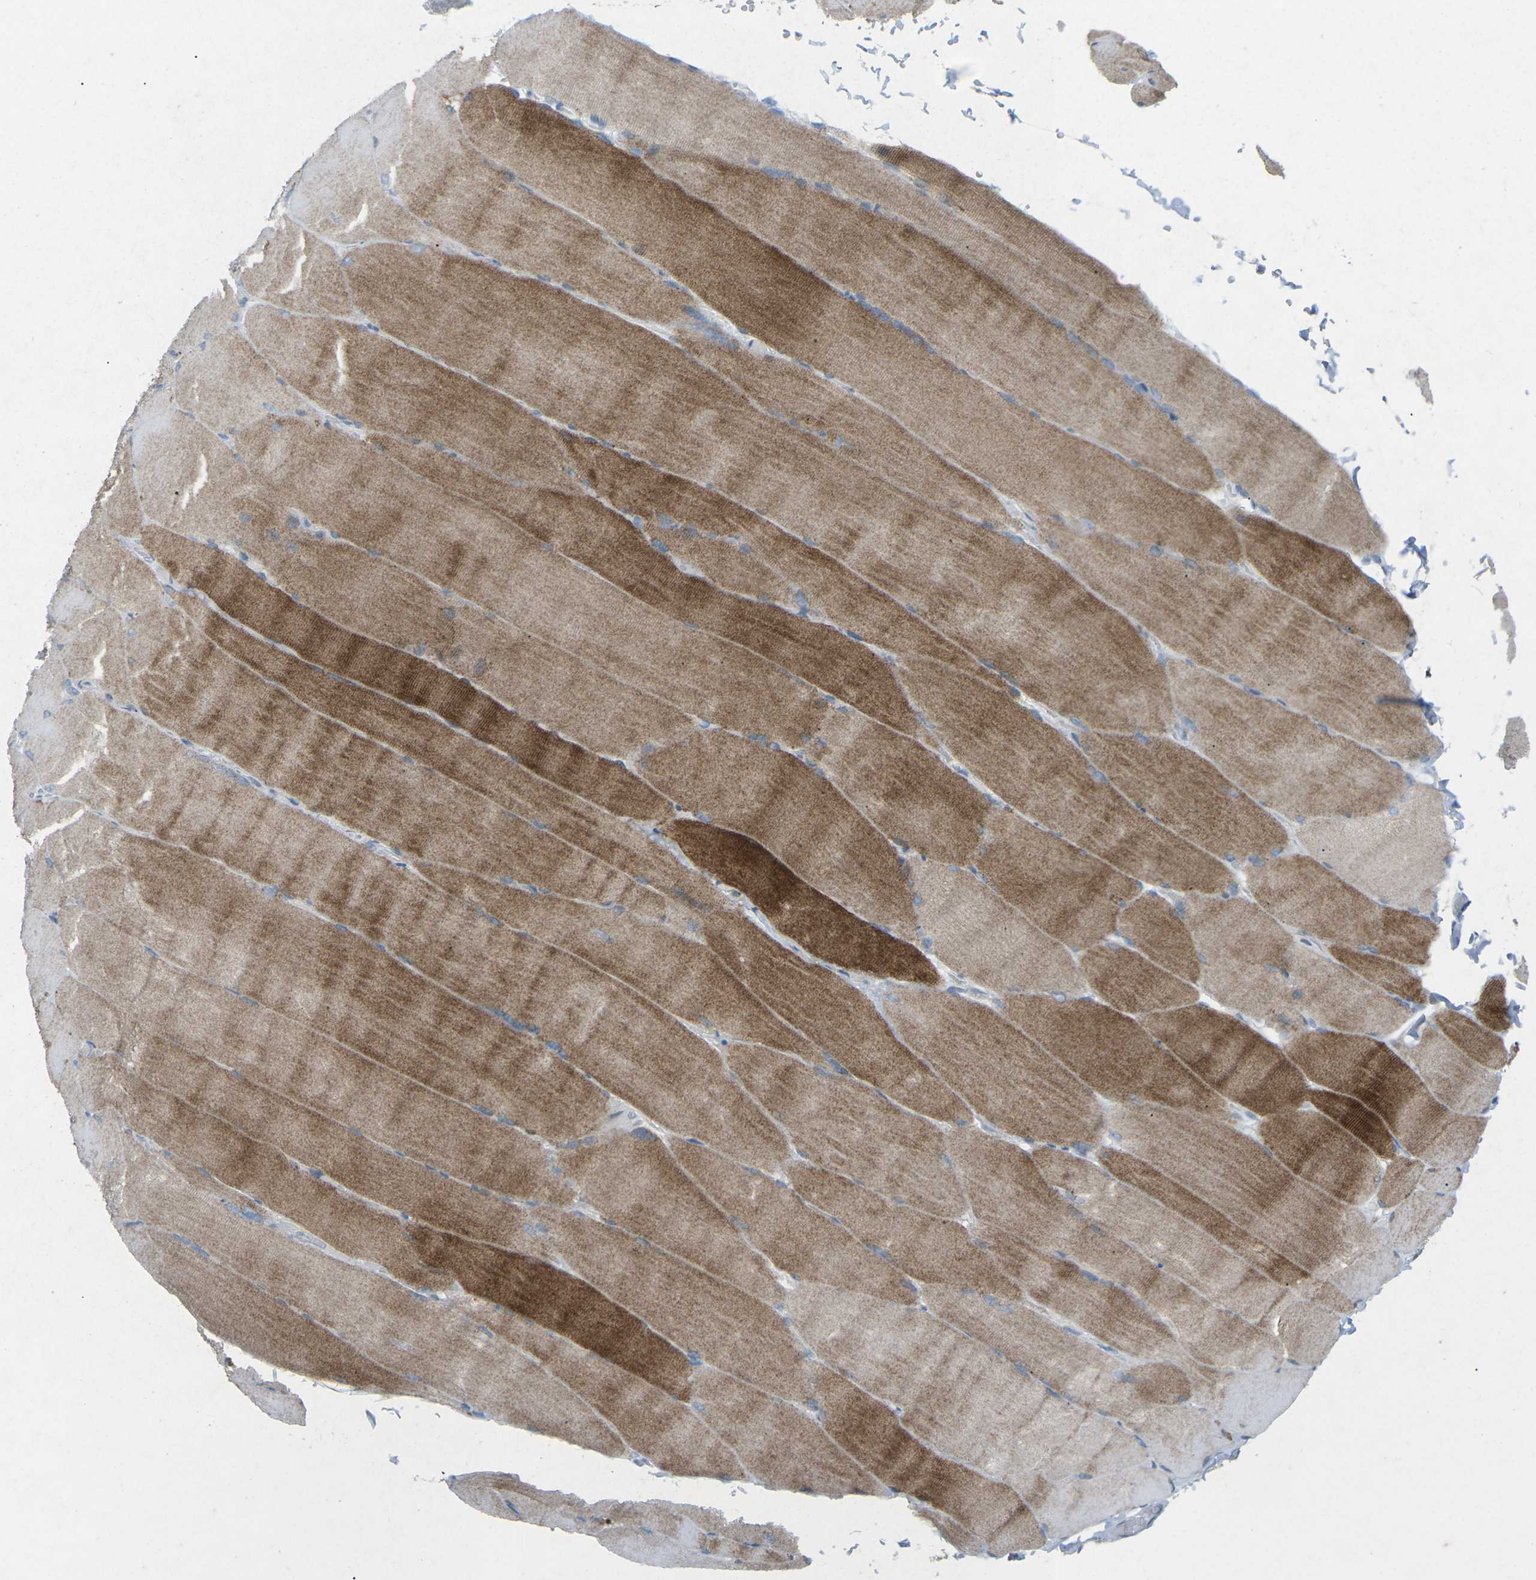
{"staining": {"intensity": "strong", "quantity": ">75%", "location": "cytoplasmic/membranous"}, "tissue": "skeletal muscle", "cell_type": "Myocytes", "image_type": "normal", "snomed": [{"axis": "morphology", "description": "Normal tissue, NOS"}, {"axis": "topography", "description": "Skin"}, {"axis": "topography", "description": "Skeletal muscle"}], "caption": "High-magnification brightfield microscopy of benign skeletal muscle stained with DAB (3,3'-diaminobenzidine) (brown) and counterstained with hematoxylin (blue). myocytes exhibit strong cytoplasmic/membranous expression is identified in approximately>75% of cells.", "gene": "STK11", "patient": {"sex": "male", "age": 83}}